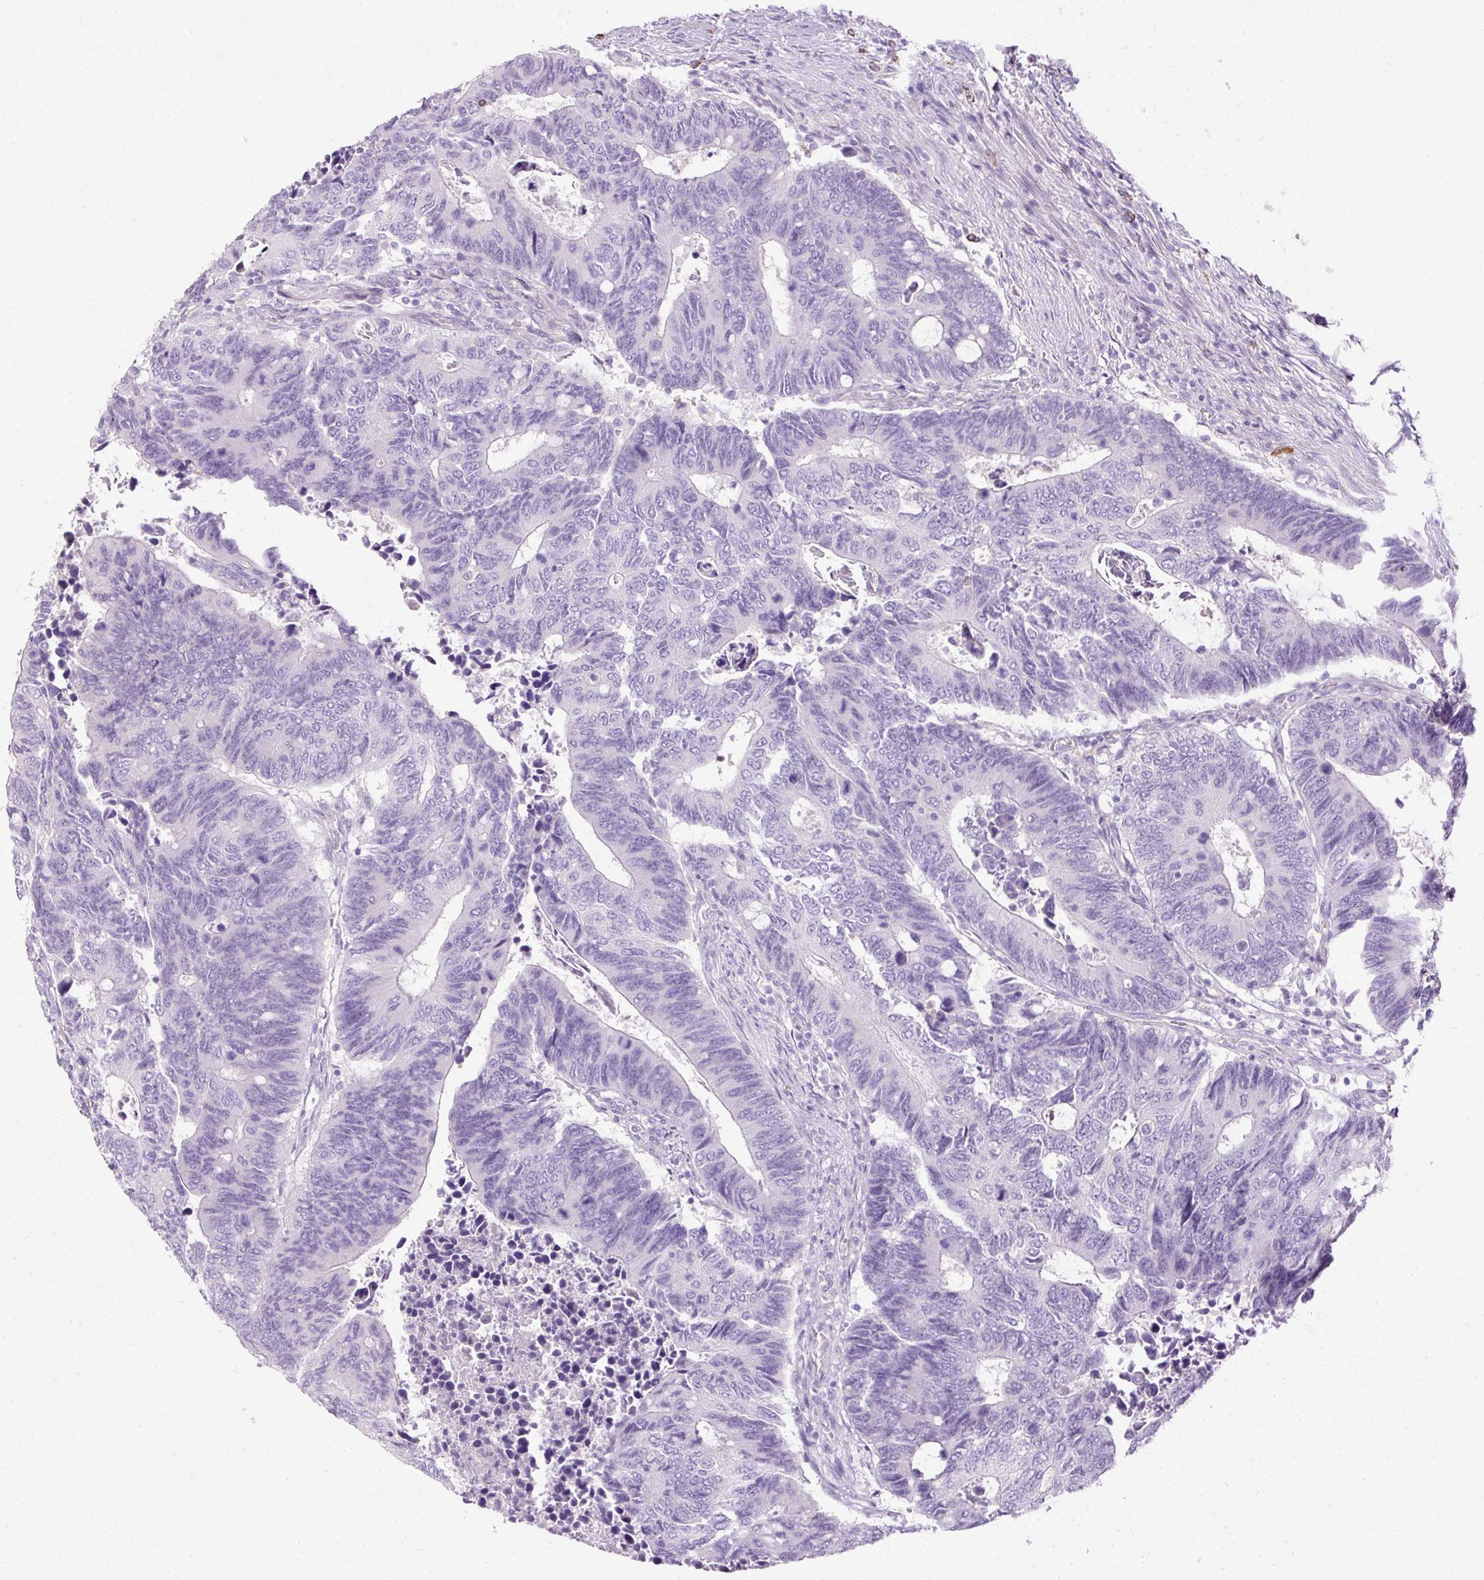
{"staining": {"intensity": "negative", "quantity": "none", "location": "none"}, "tissue": "colorectal cancer", "cell_type": "Tumor cells", "image_type": "cancer", "snomed": [{"axis": "morphology", "description": "Adenocarcinoma, NOS"}, {"axis": "topography", "description": "Colon"}], "caption": "High power microscopy photomicrograph of an immunohistochemistry micrograph of colorectal cancer, revealing no significant expression in tumor cells.", "gene": "HSD11B1", "patient": {"sex": "male", "age": 87}}